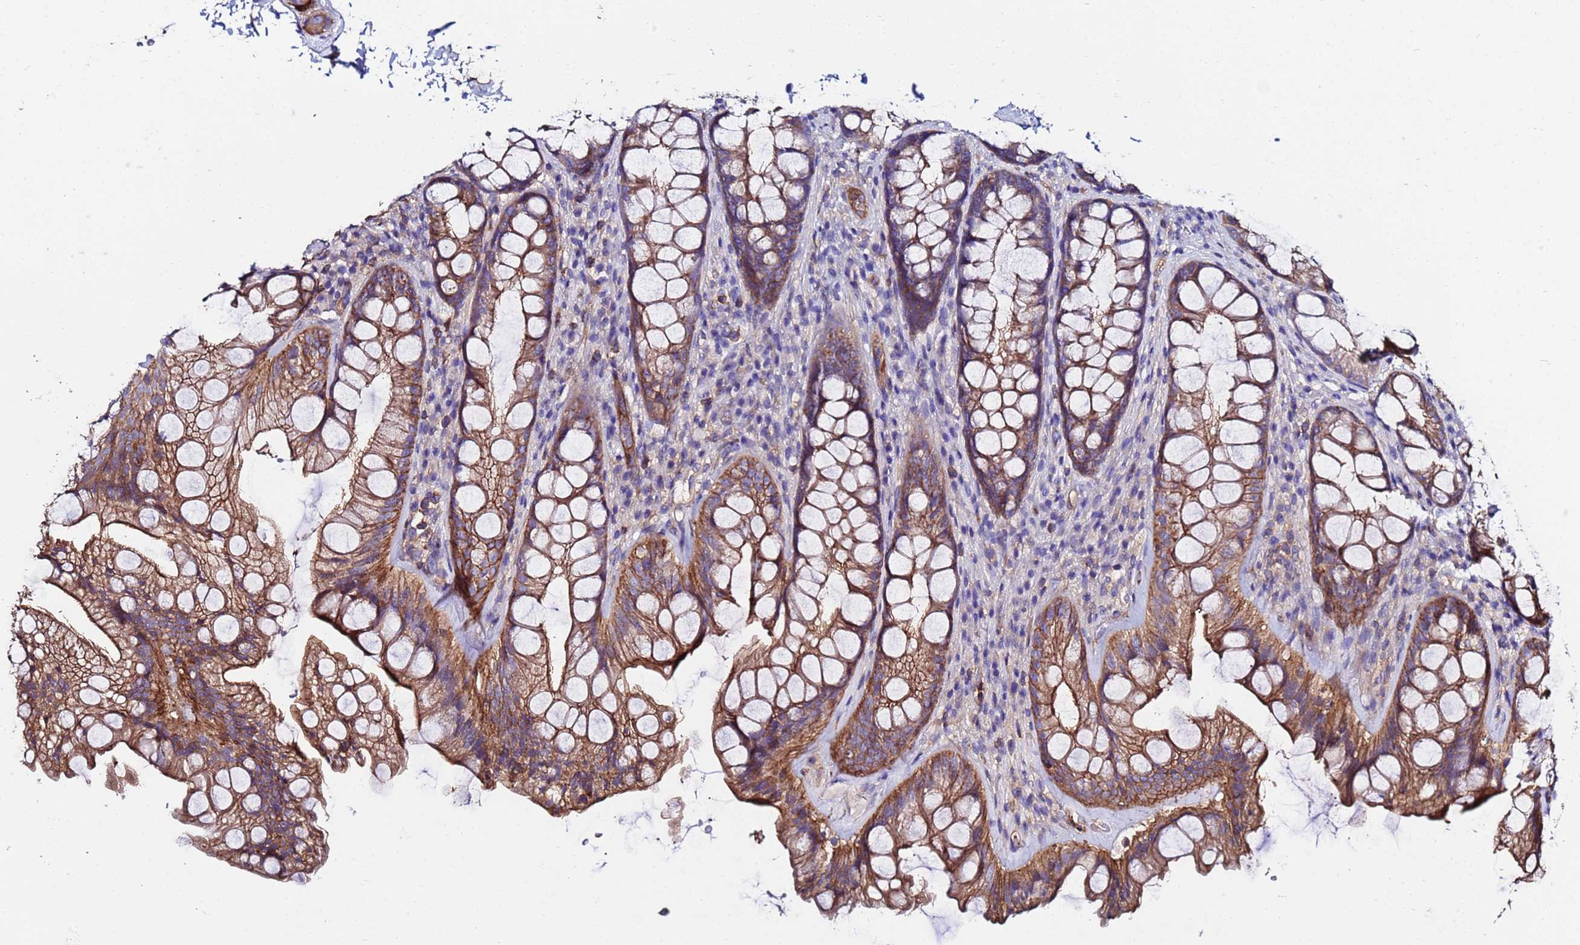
{"staining": {"intensity": "moderate", "quantity": ">75%", "location": "cytoplasmic/membranous"}, "tissue": "rectum", "cell_type": "Glandular cells", "image_type": "normal", "snomed": [{"axis": "morphology", "description": "Normal tissue, NOS"}, {"axis": "topography", "description": "Rectum"}], "caption": "Rectum stained for a protein exhibits moderate cytoplasmic/membranous positivity in glandular cells.", "gene": "POTEE", "patient": {"sex": "male", "age": 74}}